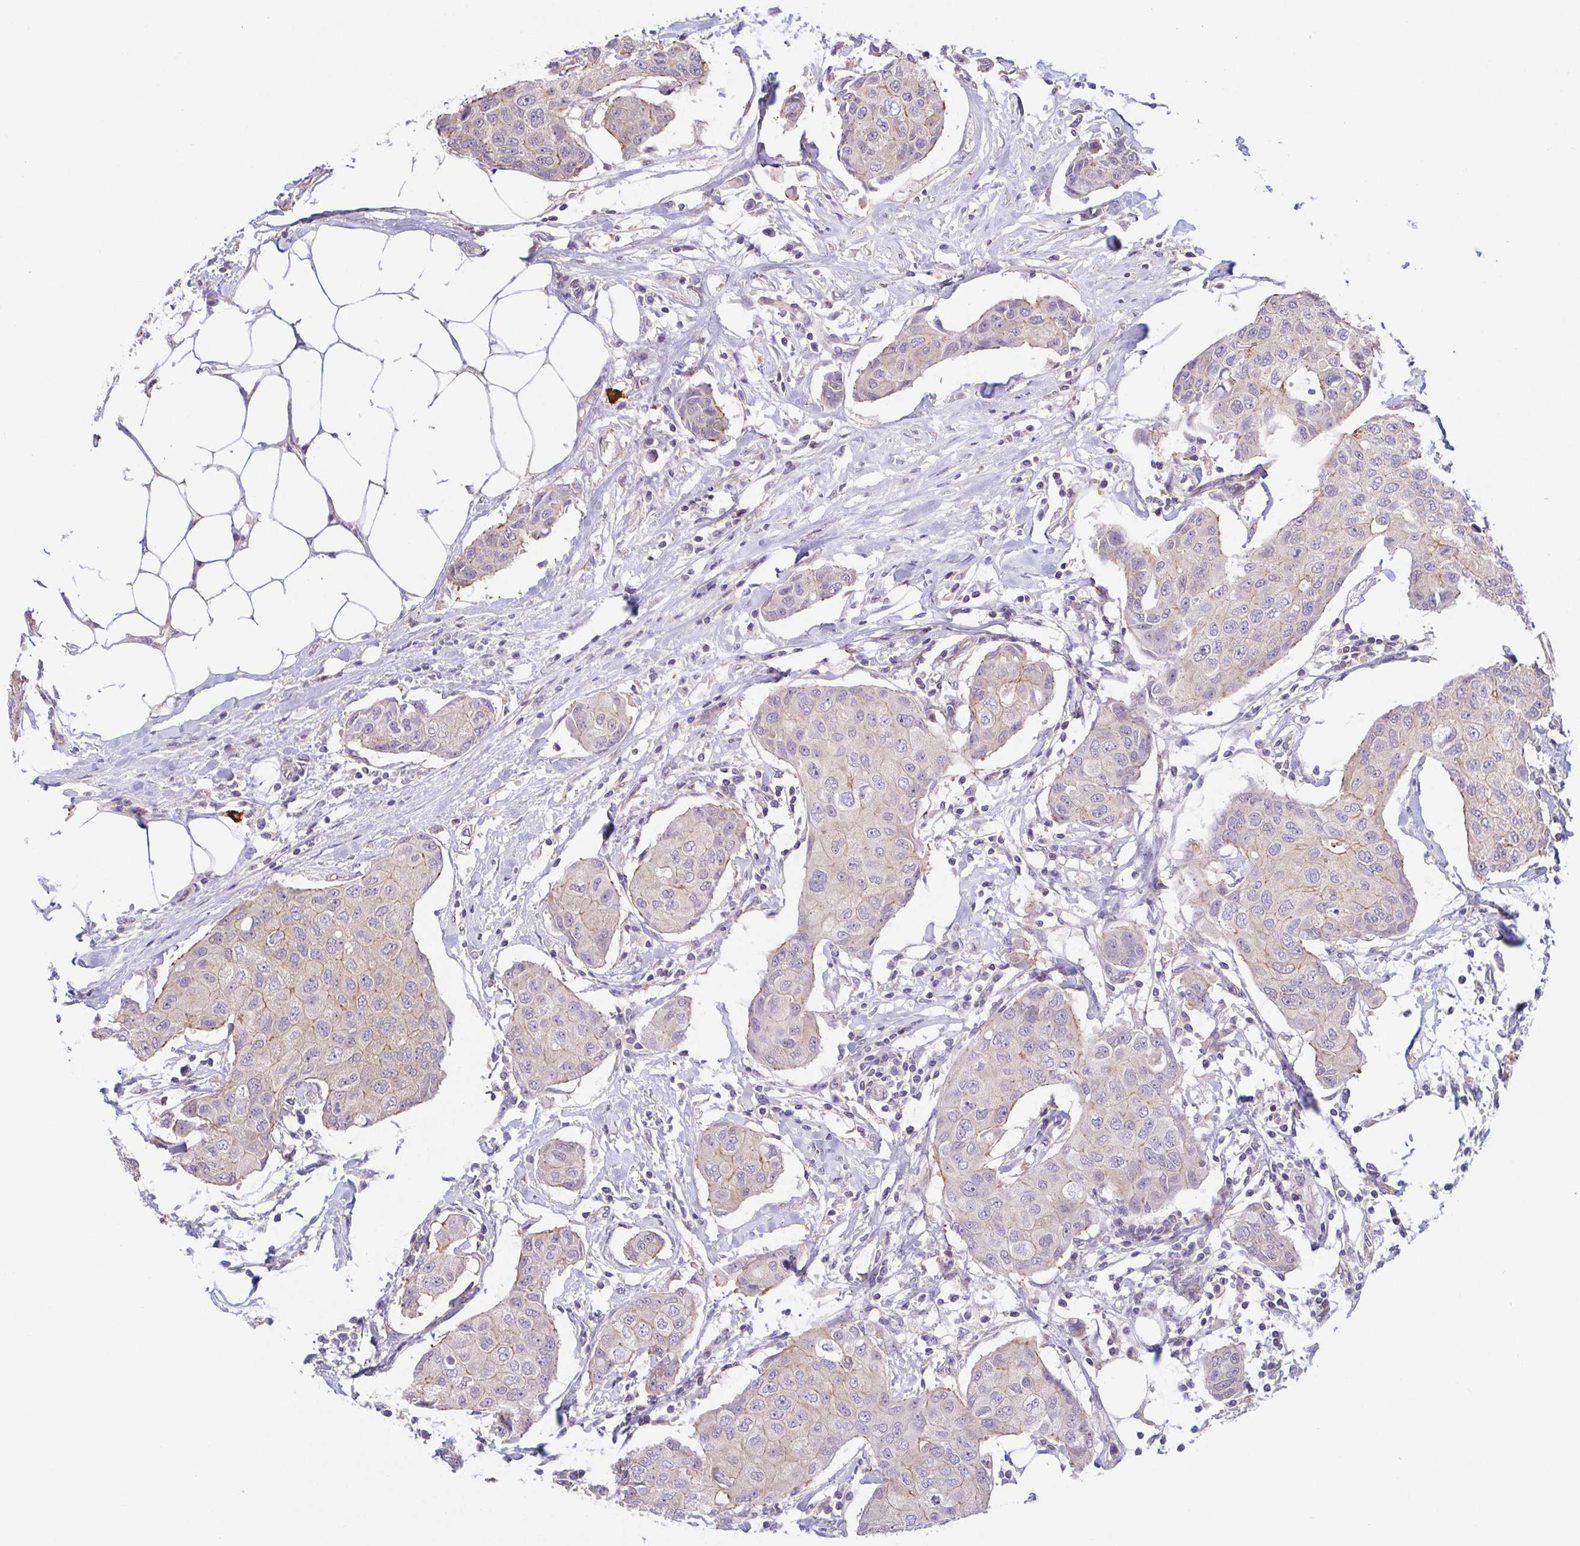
{"staining": {"intensity": "weak", "quantity": "<25%", "location": "cytoplasmic/membranous"}, "tissue": "breast cancer", "cell_type": "Tumor cells", "image_type": "cancer", "snomed": [{"axis": "morphology", "description": "Duct carcinoma"}, {"axis": "topography", "description": "Breast"}, {"axis": "topography", "description": "Lymph node"}], "caption": "Immunohistochemistry of breast infiltrating ductal carcinoma displays no positivity in tumor cells.", "gene": "PREPL", "patient": {"sex": "female", "age": 80}}